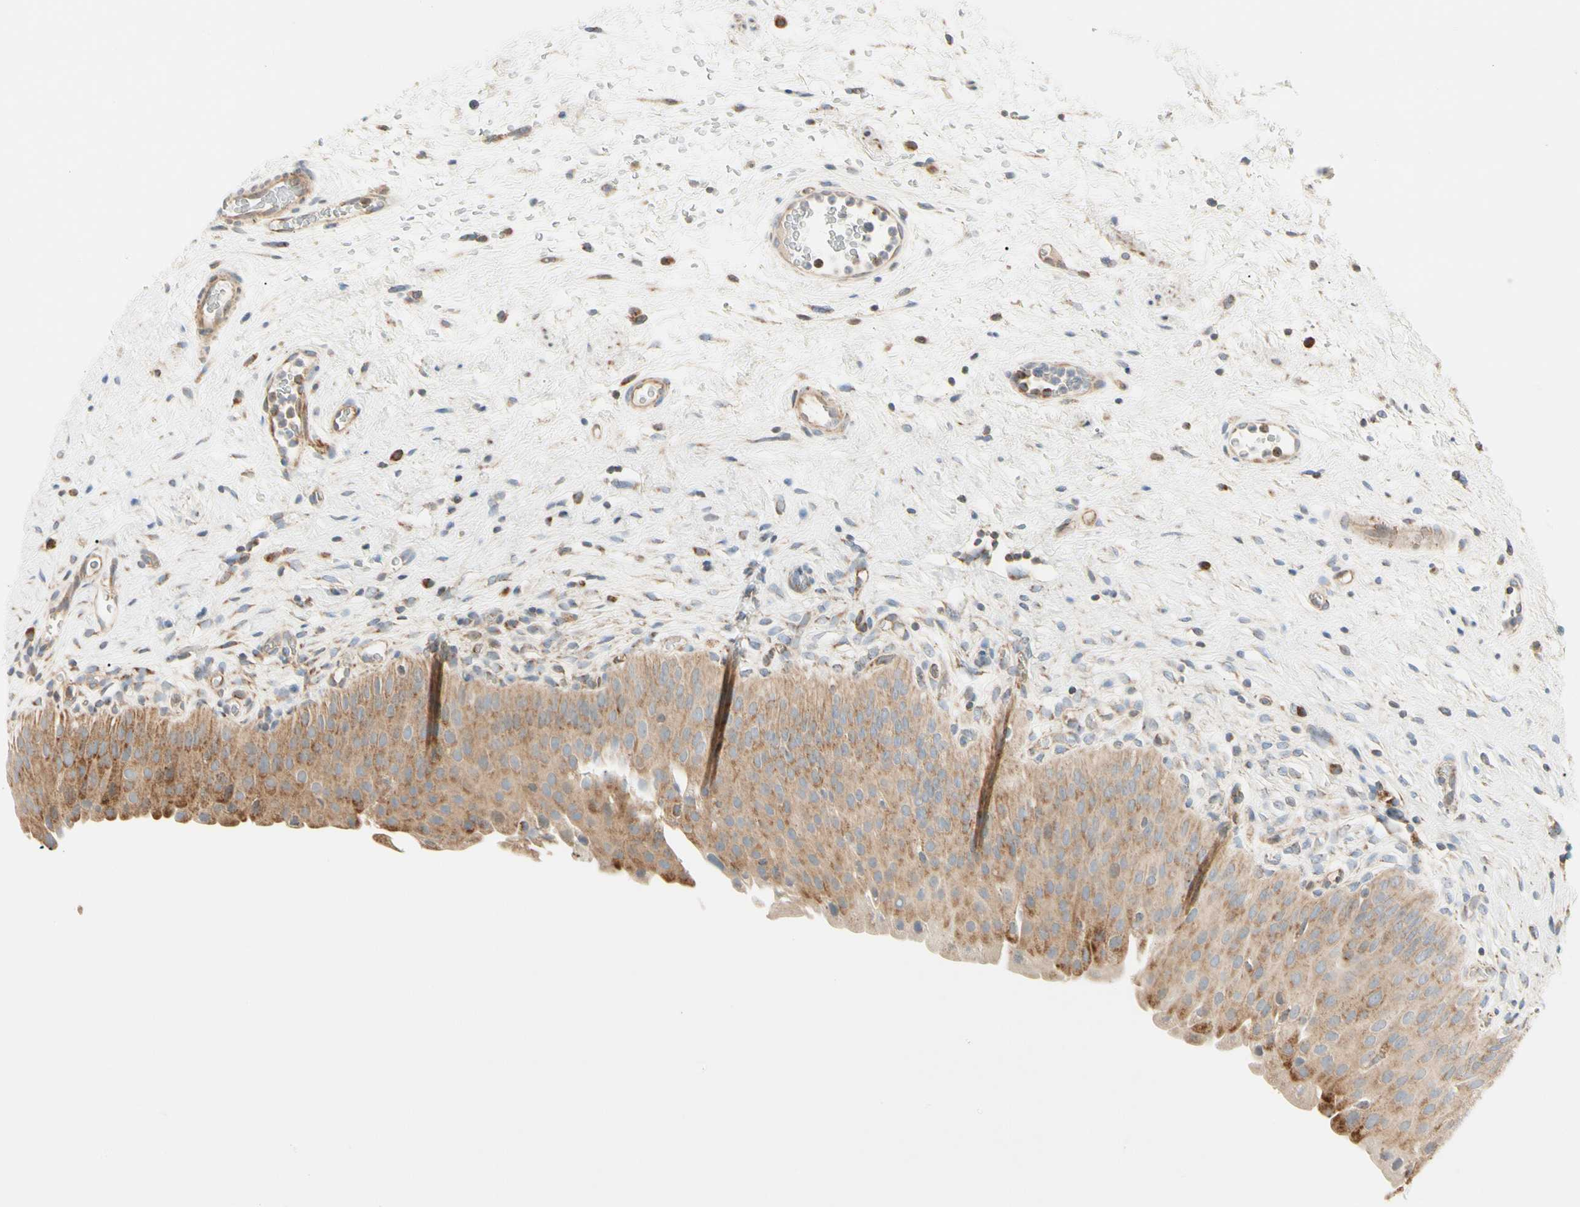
{"staining": {"intensity": "moderate", "quantity": ">75%", "location": "cytoplasmic/membranous"}, "tissue": "urinary bladder", "cell_type": "Urothelial cells", "image_type": "normal", "snomed": [{"axis": "morphology", "description": "Normal tissue, NOS"}, {"axis": "morphology", "description": "Urothelial carcinoma, High grade"}, {"axis": "topography", "description": "Urinary bladder"}], "caption": "A medium amount of moderate cytoplasmic/membranous positivity is appreciated in approximately >75% of urothelial cells in benign urinary bladder. Using DAB (brown) and hematoxylin (blue) stains, captured at high magnification using brightfield microscopy.", "gene": "TBC1D10A", "patient": {"sex": "male", "age": 46}}